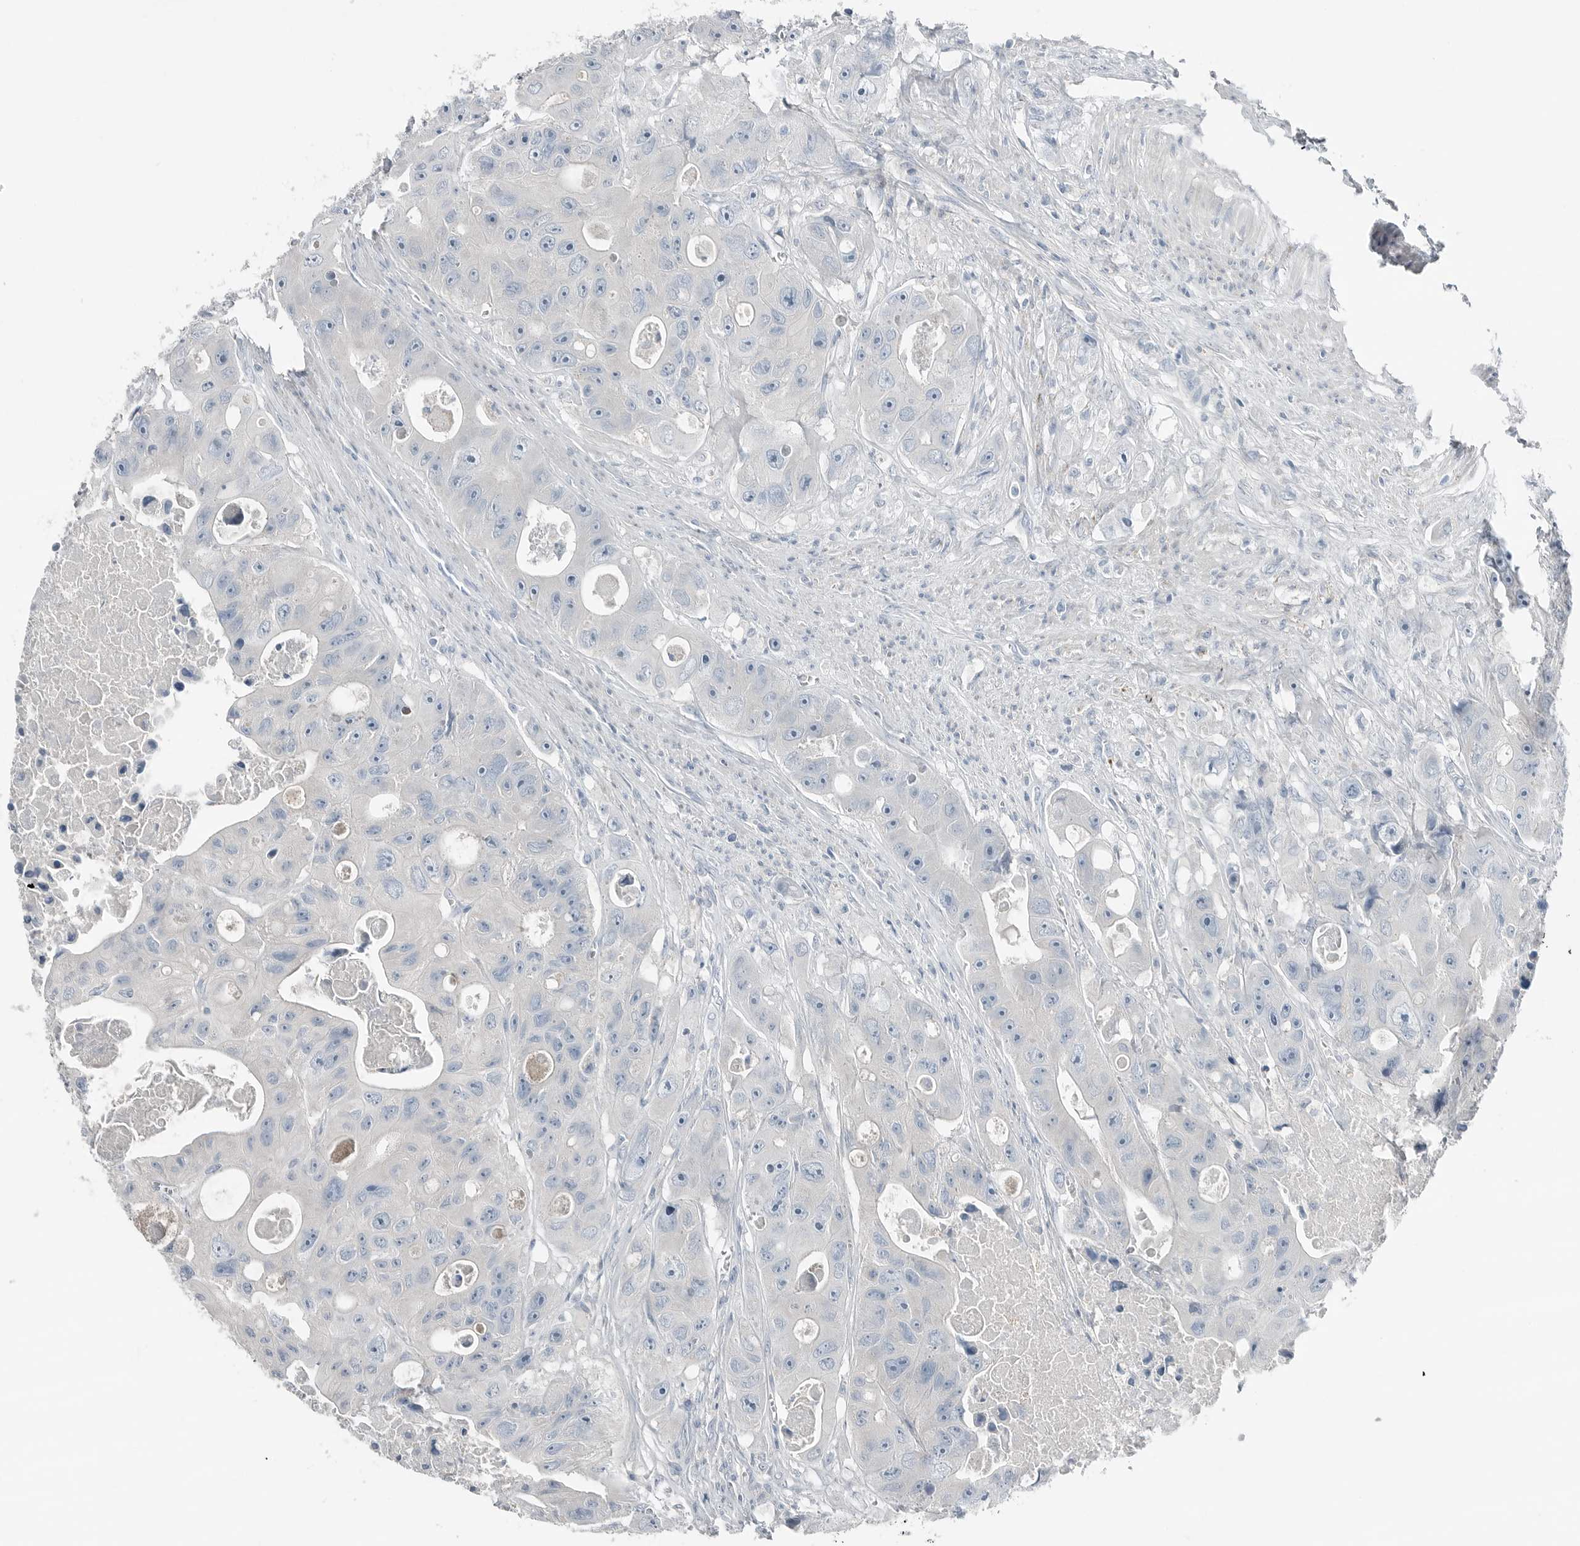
{"staining": {"intensity": "negative", "quantity": "none", "location": "none"}, "tissue": "colorectal cancer", "cell_type": "Tumor cells", "image_type": "cancer", "snomed": [{"axis": "morphology", "description": "Adenocarcinoma, NOS"}, {"axis": "topography", "description": "Colon"}], "caption": "The histopathology image reveals no staining of tumor cells in adenocarcinoma (colorectal).", "gene": "SERPINB7", "patient": {"sex": "female", "age": 46}}